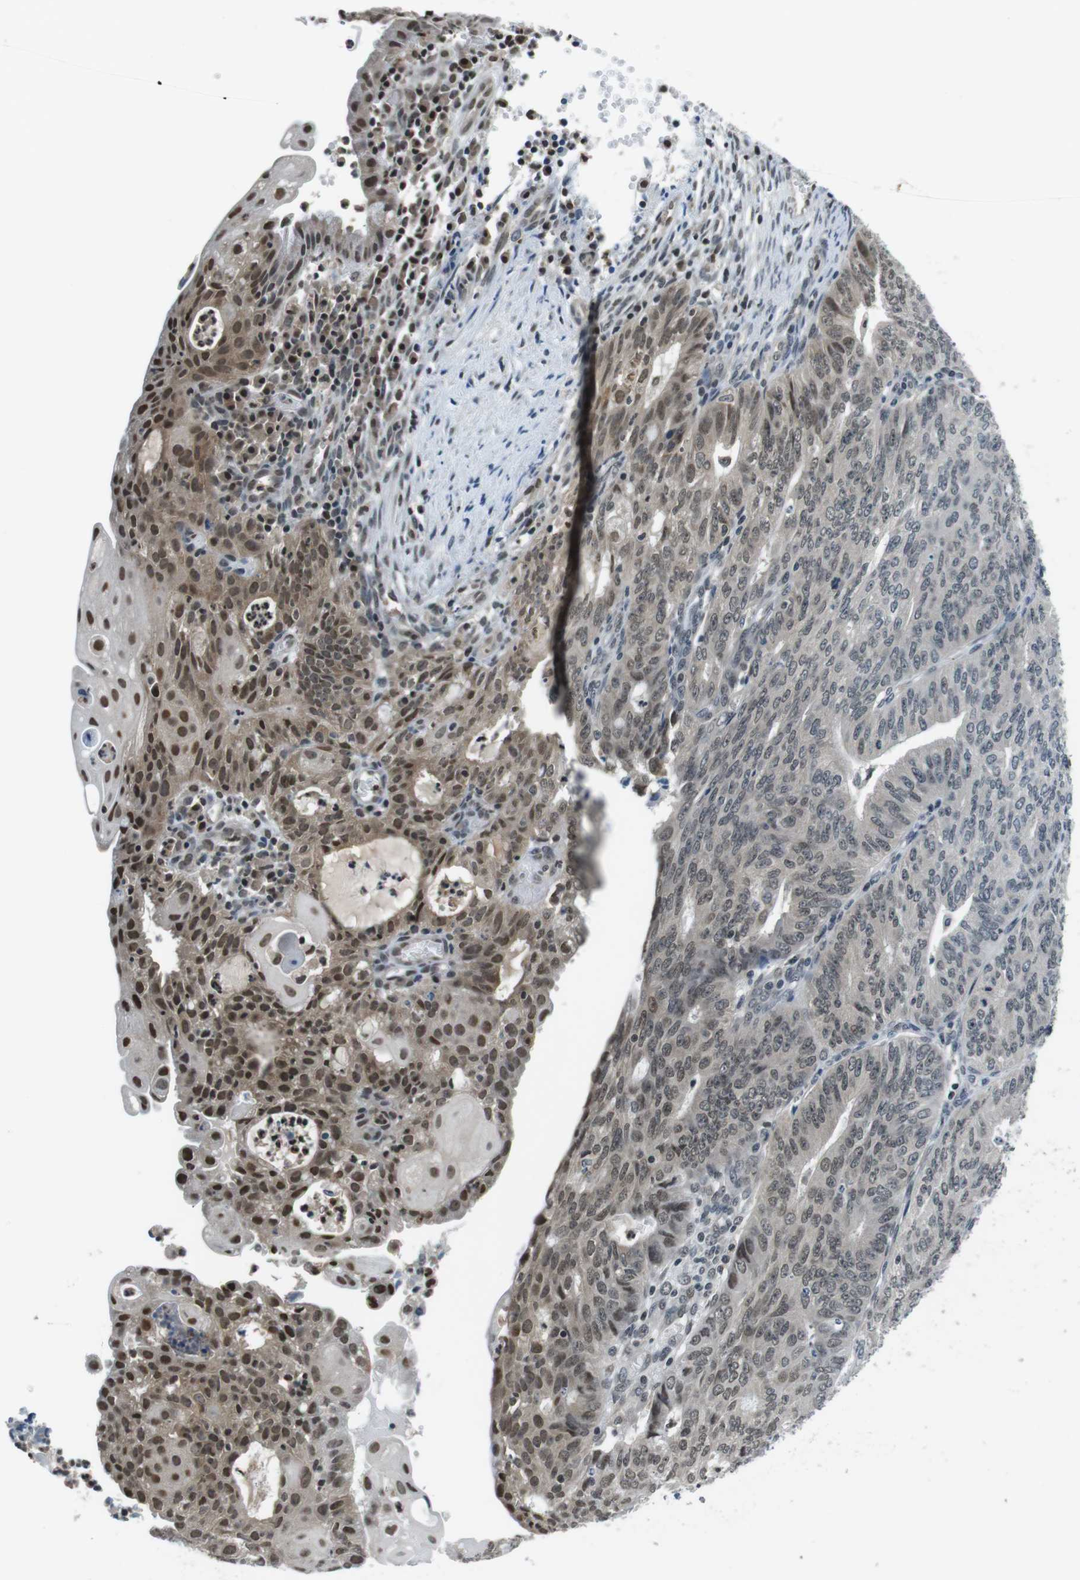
{"staining": {"intensity": "moderate", "quantity": "<25%", "location": "cytoplasmic/membranous,nuclear"}, "tissue": "endometrial cancer", "cell_type": "Tumor cells", "image_type": "cancer", "snomed": [{"axis": "morphology", "description": "Adenocarcinoma, NOS"}, {"axis": "topography", "description": "Endometrium"}], "caption": "Immunohistochemical staining of human endometrial cancer (adenocarcinoma) exhibits low levels of moderate cytoplasmic/membranous and nuclear protein positivity in about <25% of tumor cells.", "gene": "NEK4", "patient": {"sex": "female", "age": 32}}